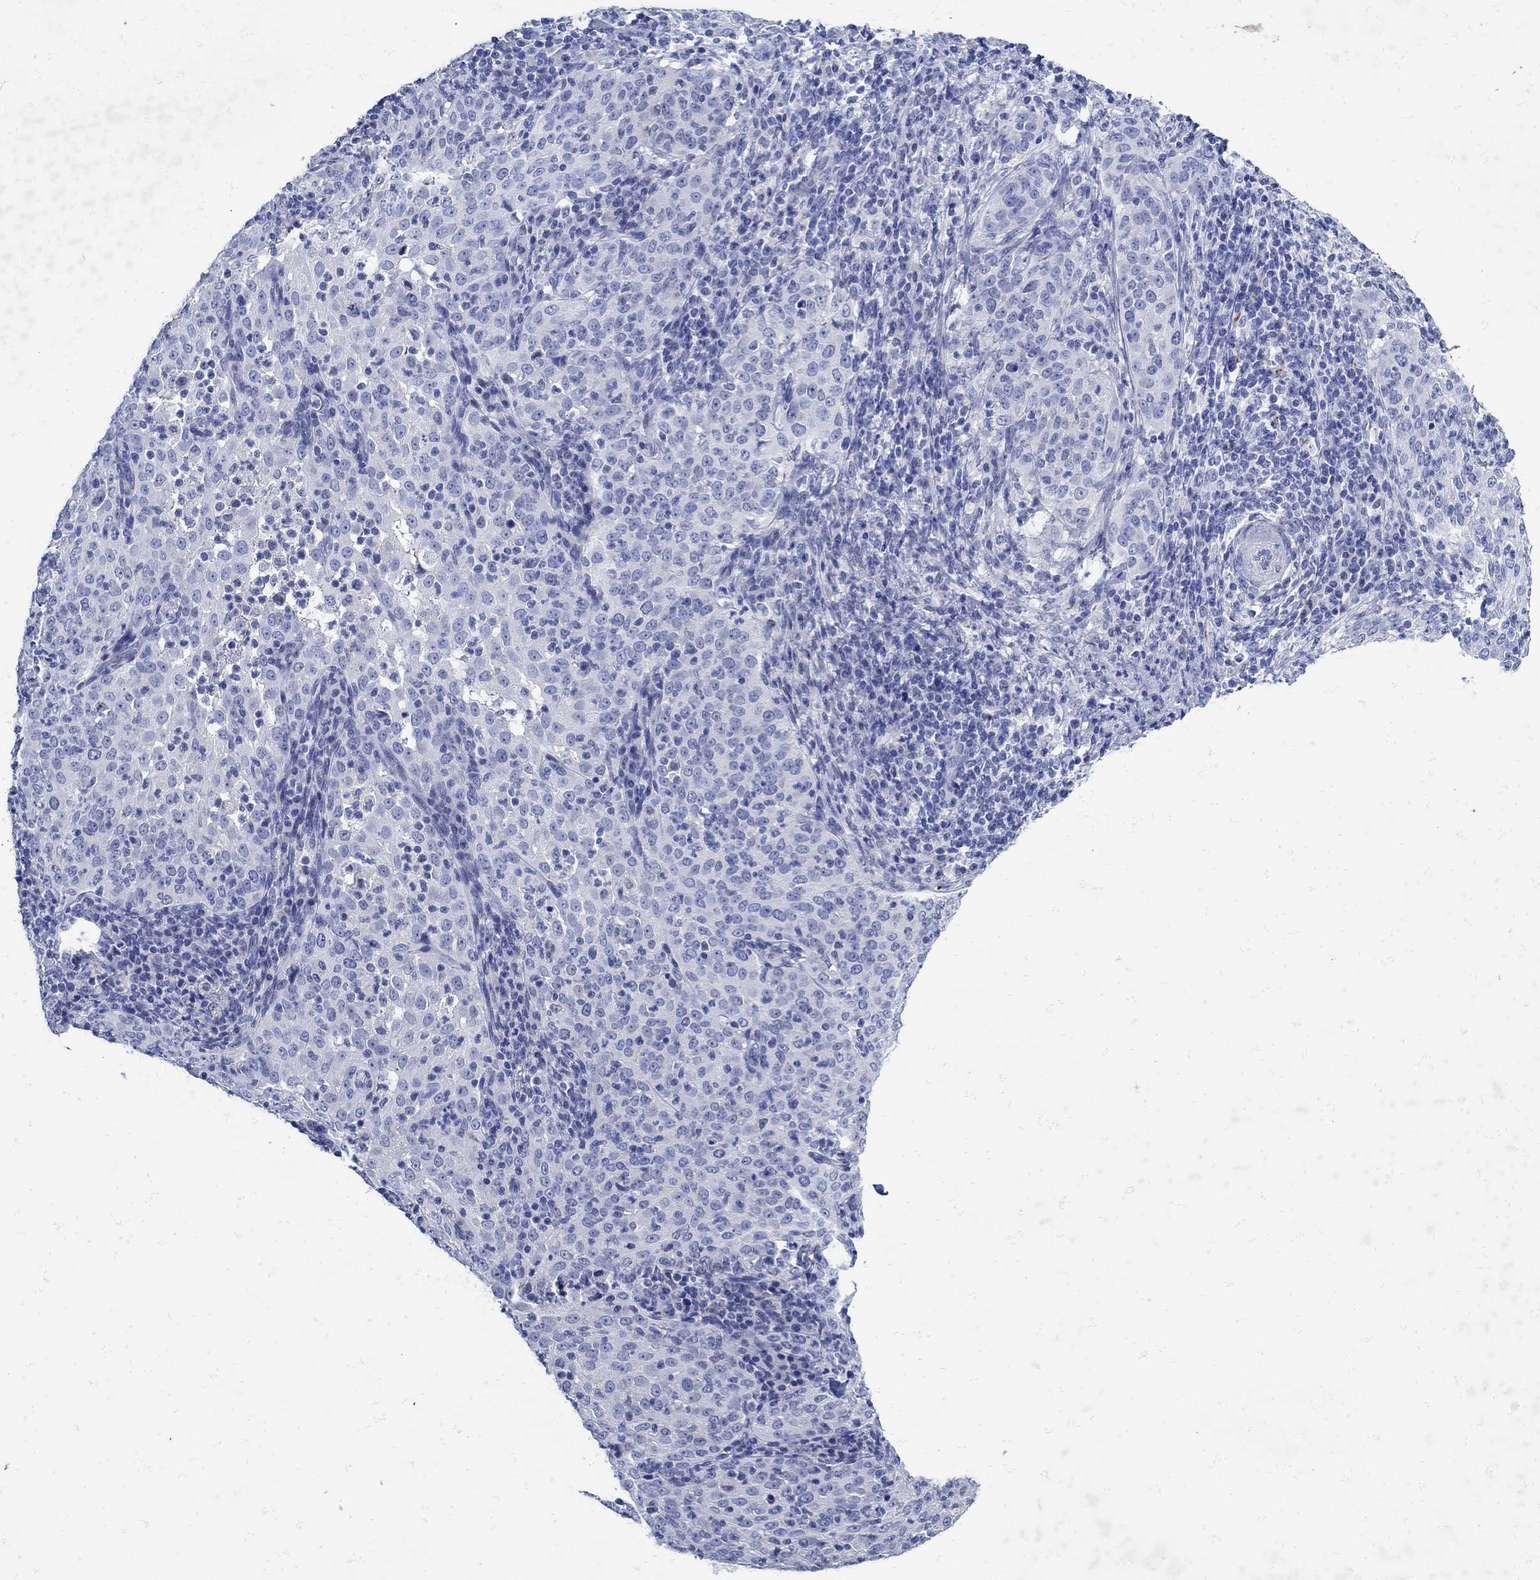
{"staining": {"intensity": "negative", "quantity": "none", "location": "none"}, "tissue": "cervical cancer", "cell_type": "Tumor cells", "image_type": "cancer", "snomed": [{"axis": "morphology", "description": "Squamous cell carcinoma, NOS"}, {"axis": "topography", "description": "Cervix"}], "caption": "Protein analysis of cervical cancer (squamous cell carcinoma) displays no significant staining in tumor cells.", "gene": "NOS1", "patient": {"sex": "female", "age": 51}}